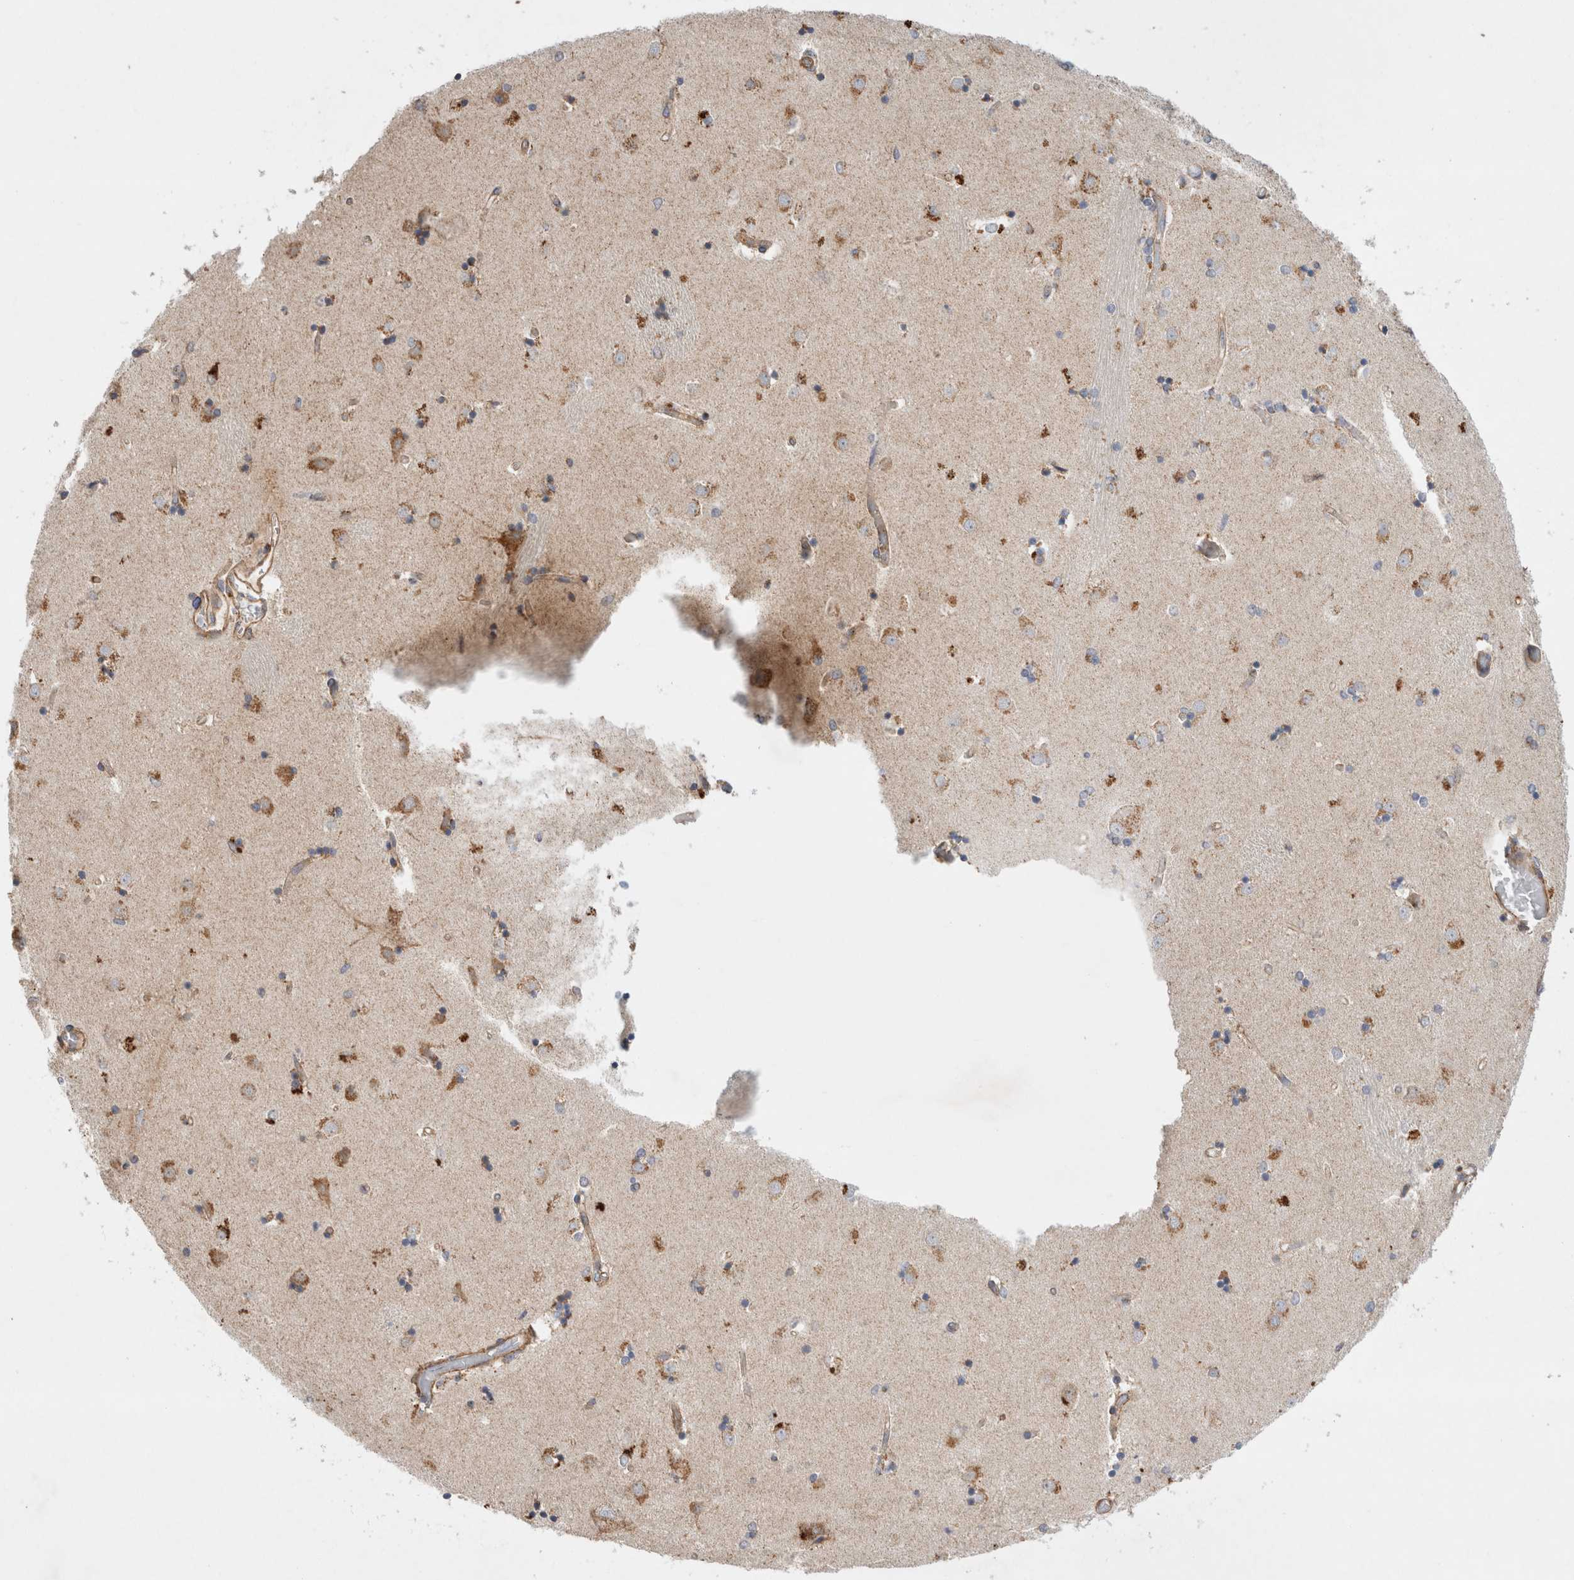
{"staining": {"intensity": "moderate", "quantity": "25%-75%", "location": "cytoplasmic/membranous"}, "tissue": "caudate", "cell_type": "Glial cells", "image_type": "normal", "snomed": [{"axis": "morphology", "description": "Normal tissue, NOS"}, {"axis": "topography", "description": "Lateral ventricle wall"}], "caption": "Glial cells show medium levels of moderate cytoplasmic/membranous expression in approximately 25%-75% of cells in benign caudate. The staining is performed using DAB (3,3'-diaminobenzidine) brown chromogen to label protein expression. The nuclei are counter-stained blue using hematoxylin.", "gene": "MRPS28", "patient": {"sex": "male", "age": 45}}